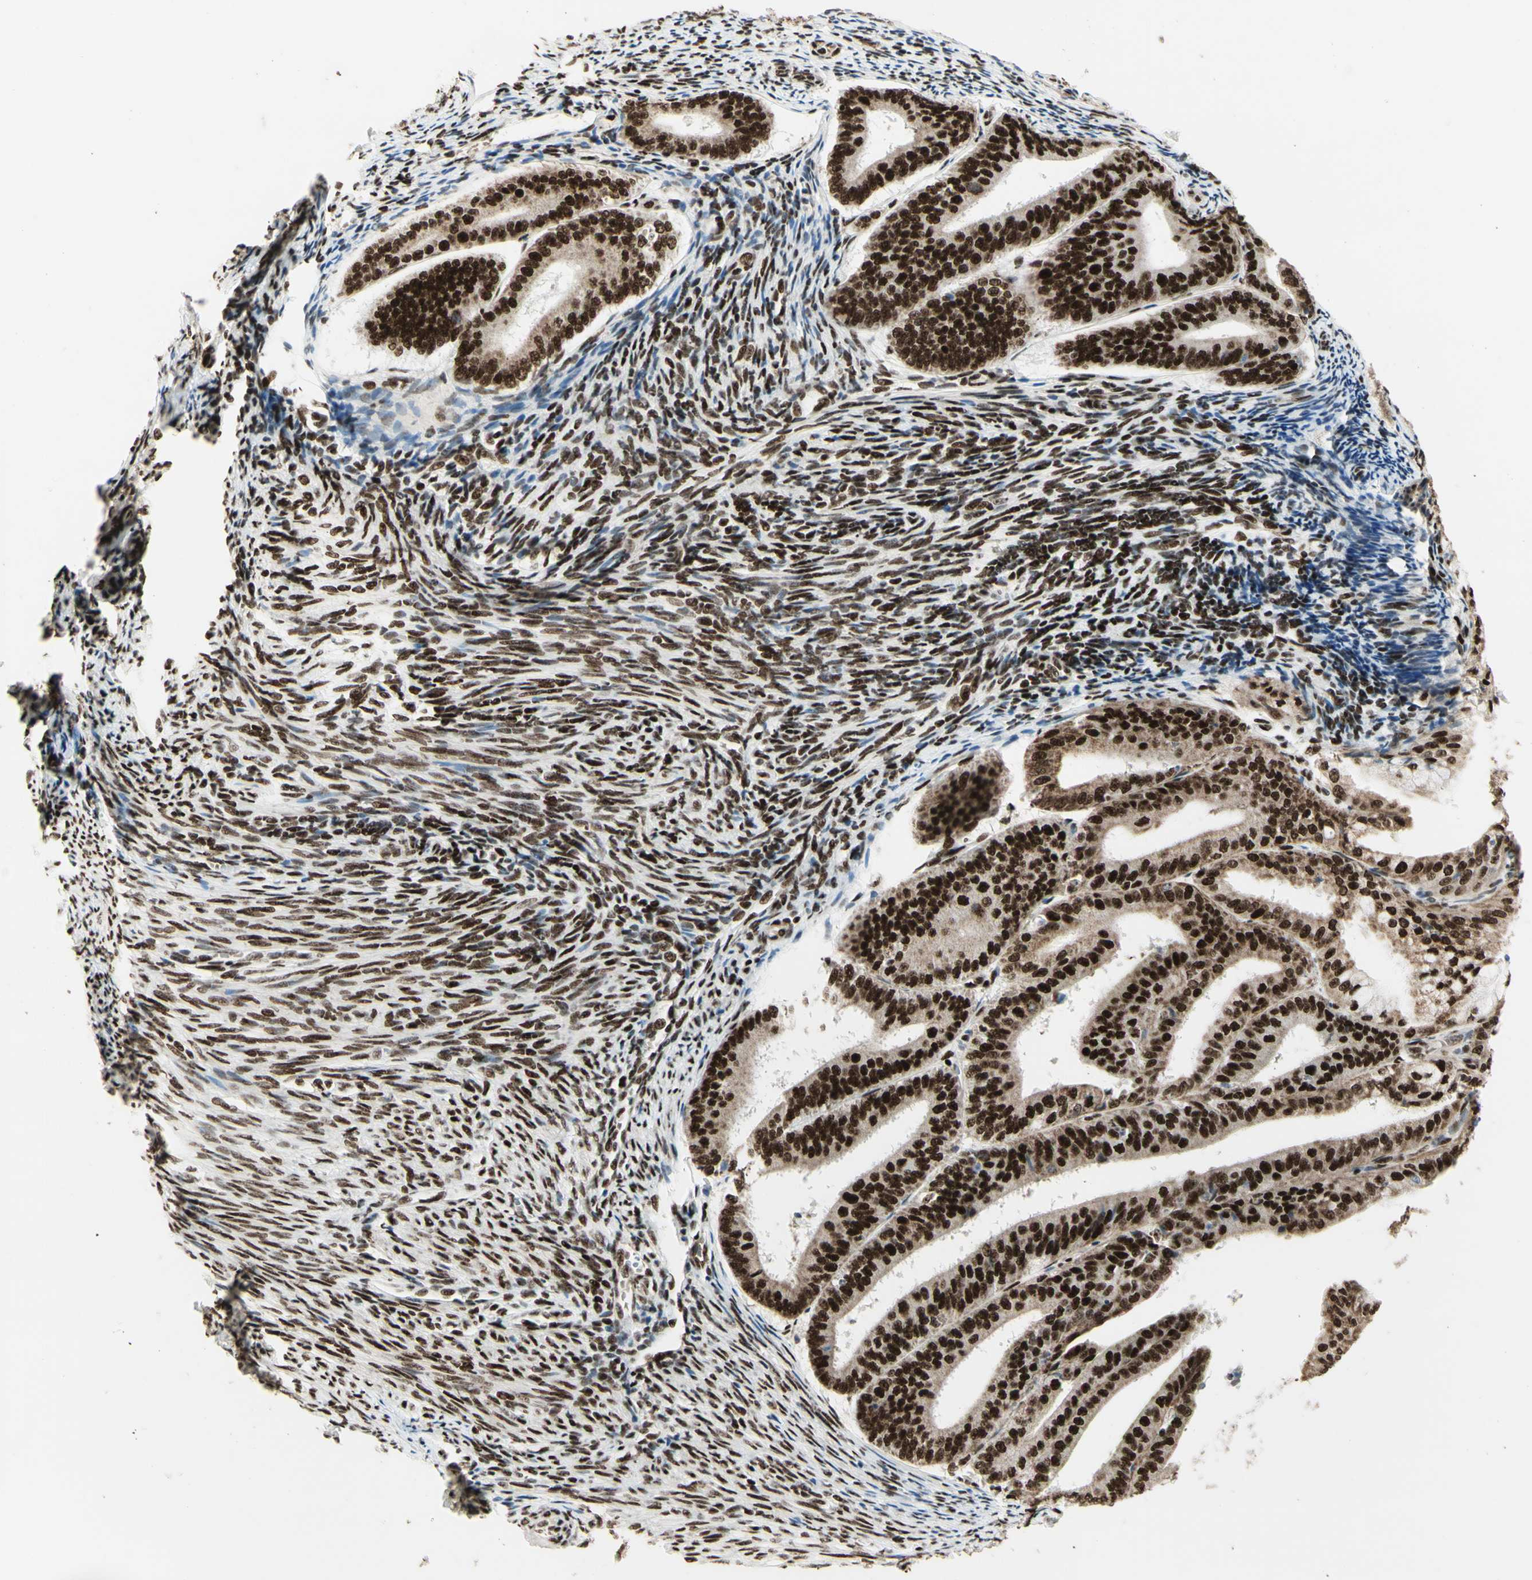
{"staining": {"intensity": "strong", "quantity": ">75%", "location": "nuclear"}, "tissue": "endometrial cancer", "cell_type": "Tumor cells", "image_type": "cancer", "snomed": [{"axis": "morphology", "description": "Adenocarcinoma, NOS"}, {"axis": "topography", "description": "Endometrium"}], "caption": "Endometrial adenocarcinoma tissue reveals strong nuclear positivity in approximately >75% of tumor cells, visualized by immunohistochemistry. Nuclei are stained in blue.", "gene": "DHX9", "patient": {"sex": "female", "age": 63}}